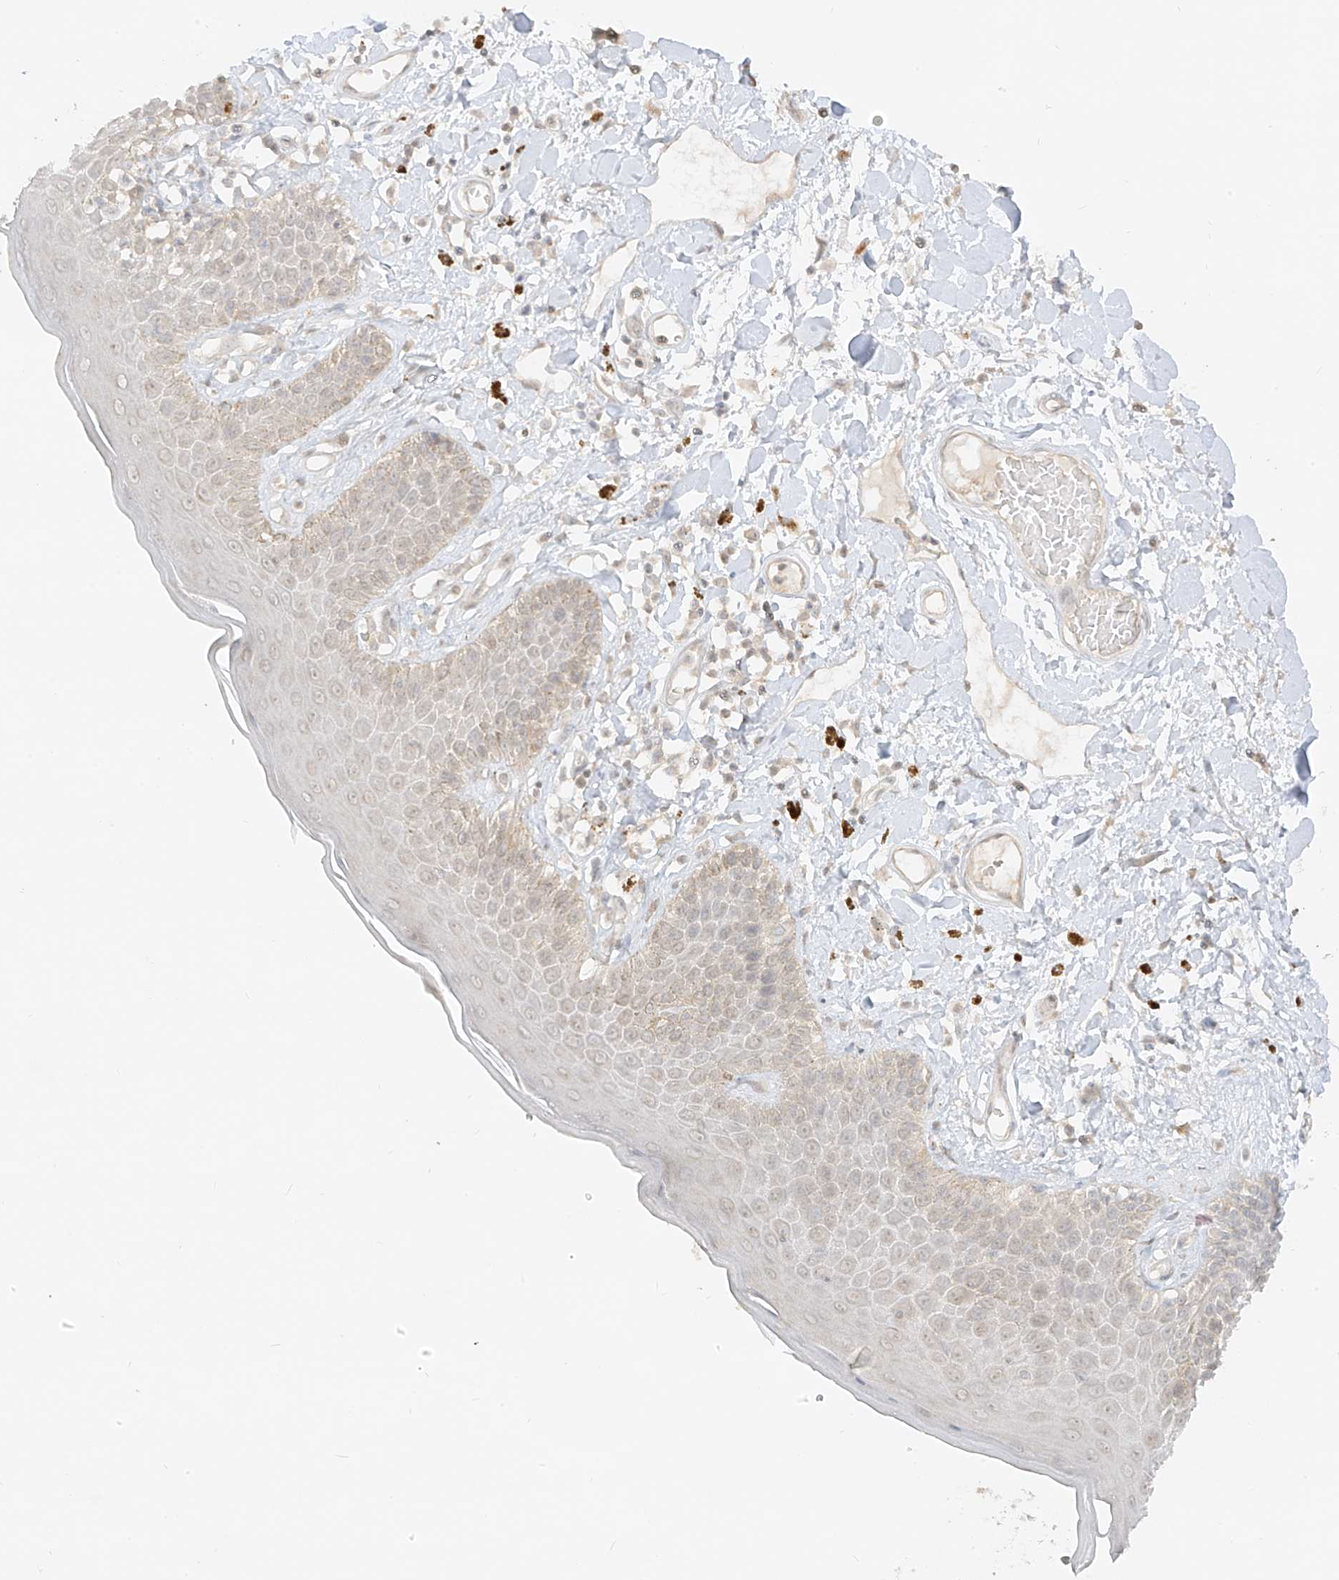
{"staining": {"intensity": "weak", "quantity": "25%-75%", "location": "cytoplasmic/membranous"}, "tissue": "skin", "cell_type": "Epidermal cells", "image_type": "normal", "snomed": [{"axis": "morphology", "description": "Normal tissue, NOS"}, {"axis": "topography", "description": "Anal"}], "caption": "Skin stained with DAB IHC exhibits low levels of weak cytoplasmic/membranous expression in approximately 25%-75% of epidermal cells.", "gene": "LIPT1", "patient": {"sex": "female", "age": 78}}